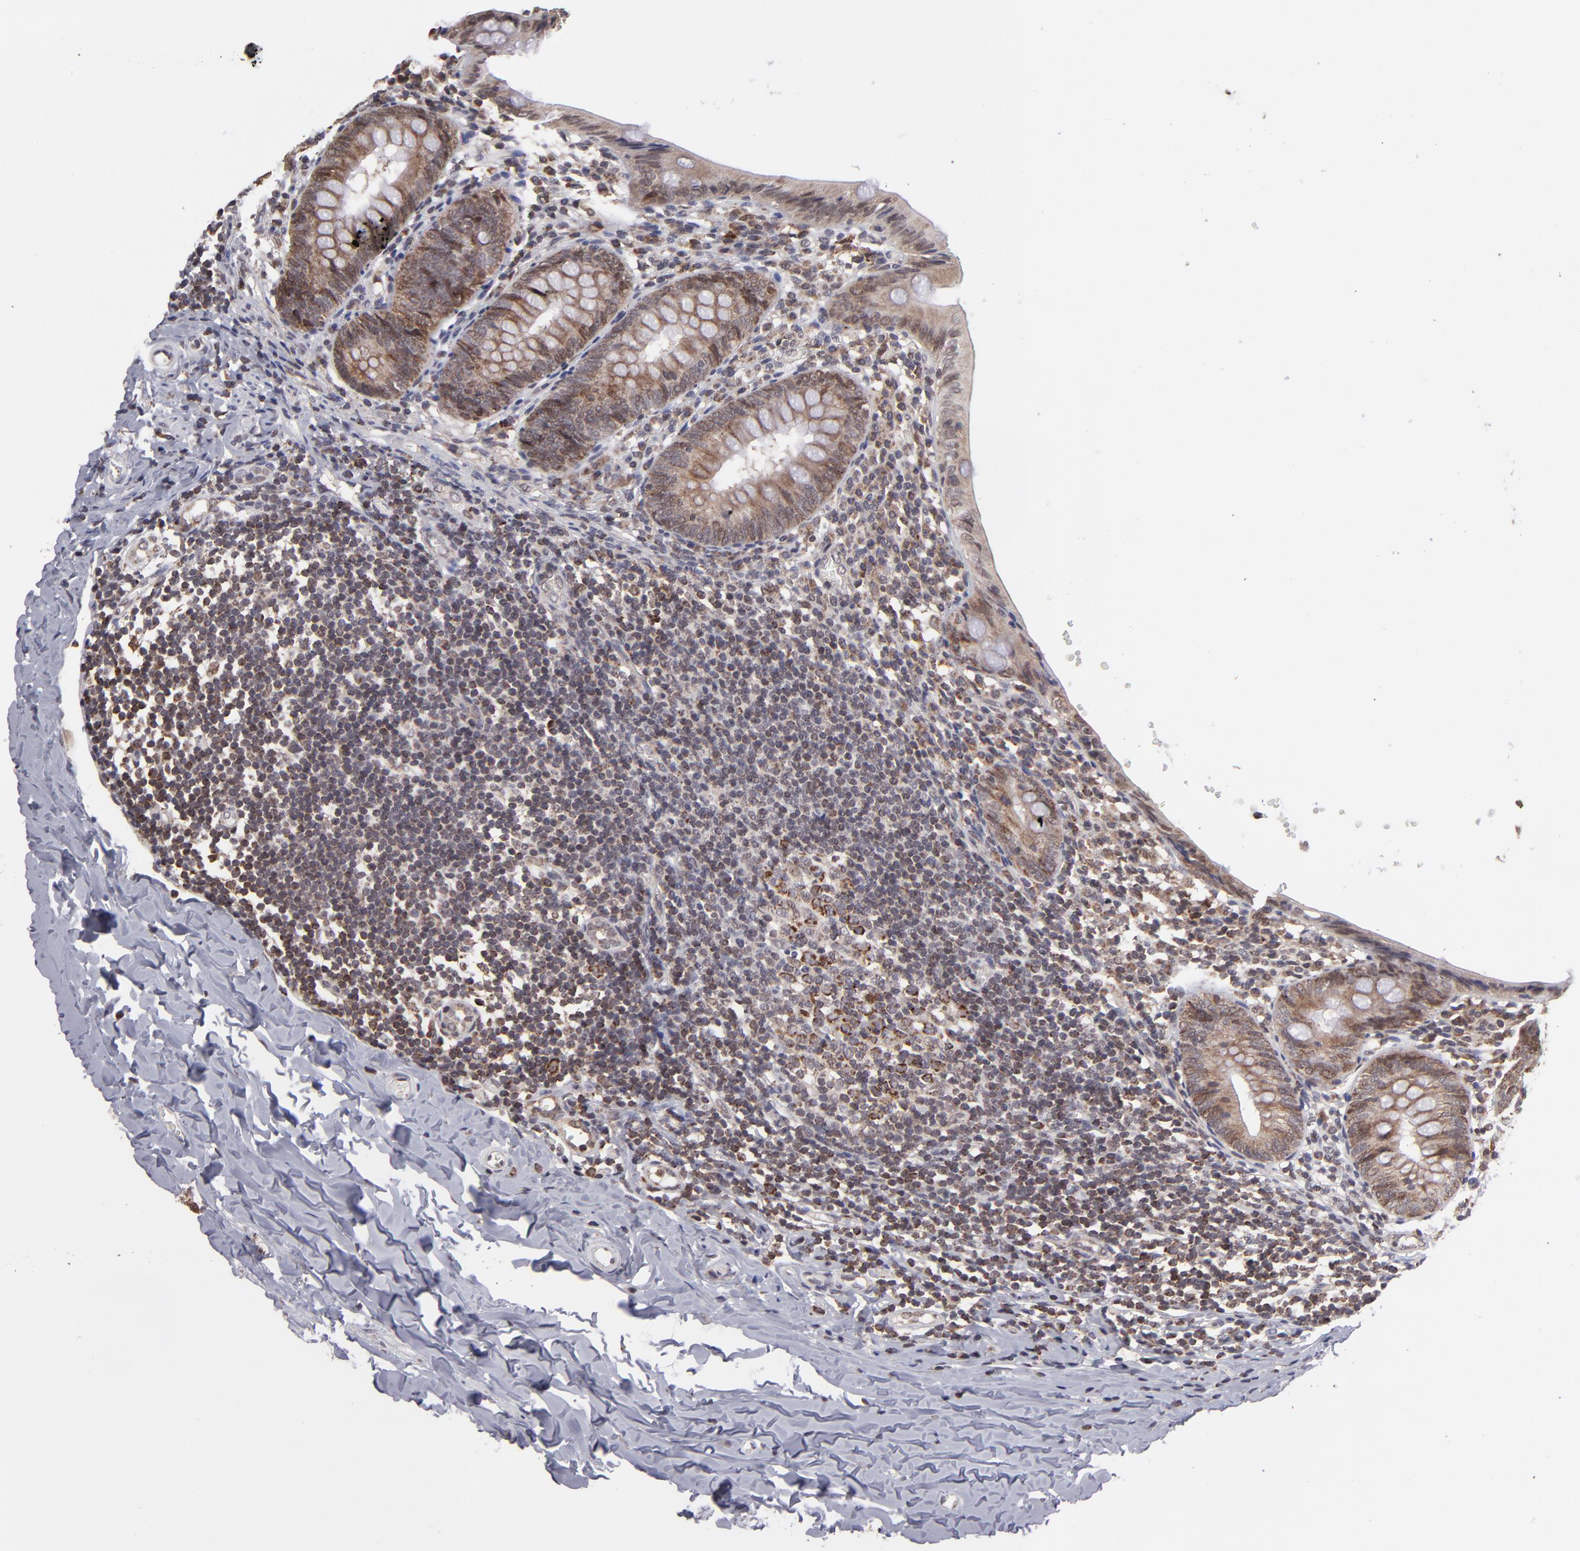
{"staining": {"intensity": "weak", "quantity": ">75%", "location": "cytoplasmic/membranous"}, "tissue": "appendix", "cell_type": "Glandular cells", "image_type": "normal", "snomed": [{"axis": "morphology", "description": "Normal tissue, NOS"}, {"axis": "topography", "description": "Appendix"}], "caption": "An image of human appendix stained for a protein exhibits weak cytoplasmic/membranous brown staining in glandular cells.", "gene": "SLC15A1", "patient": {"sex": "female", "age": 17}}